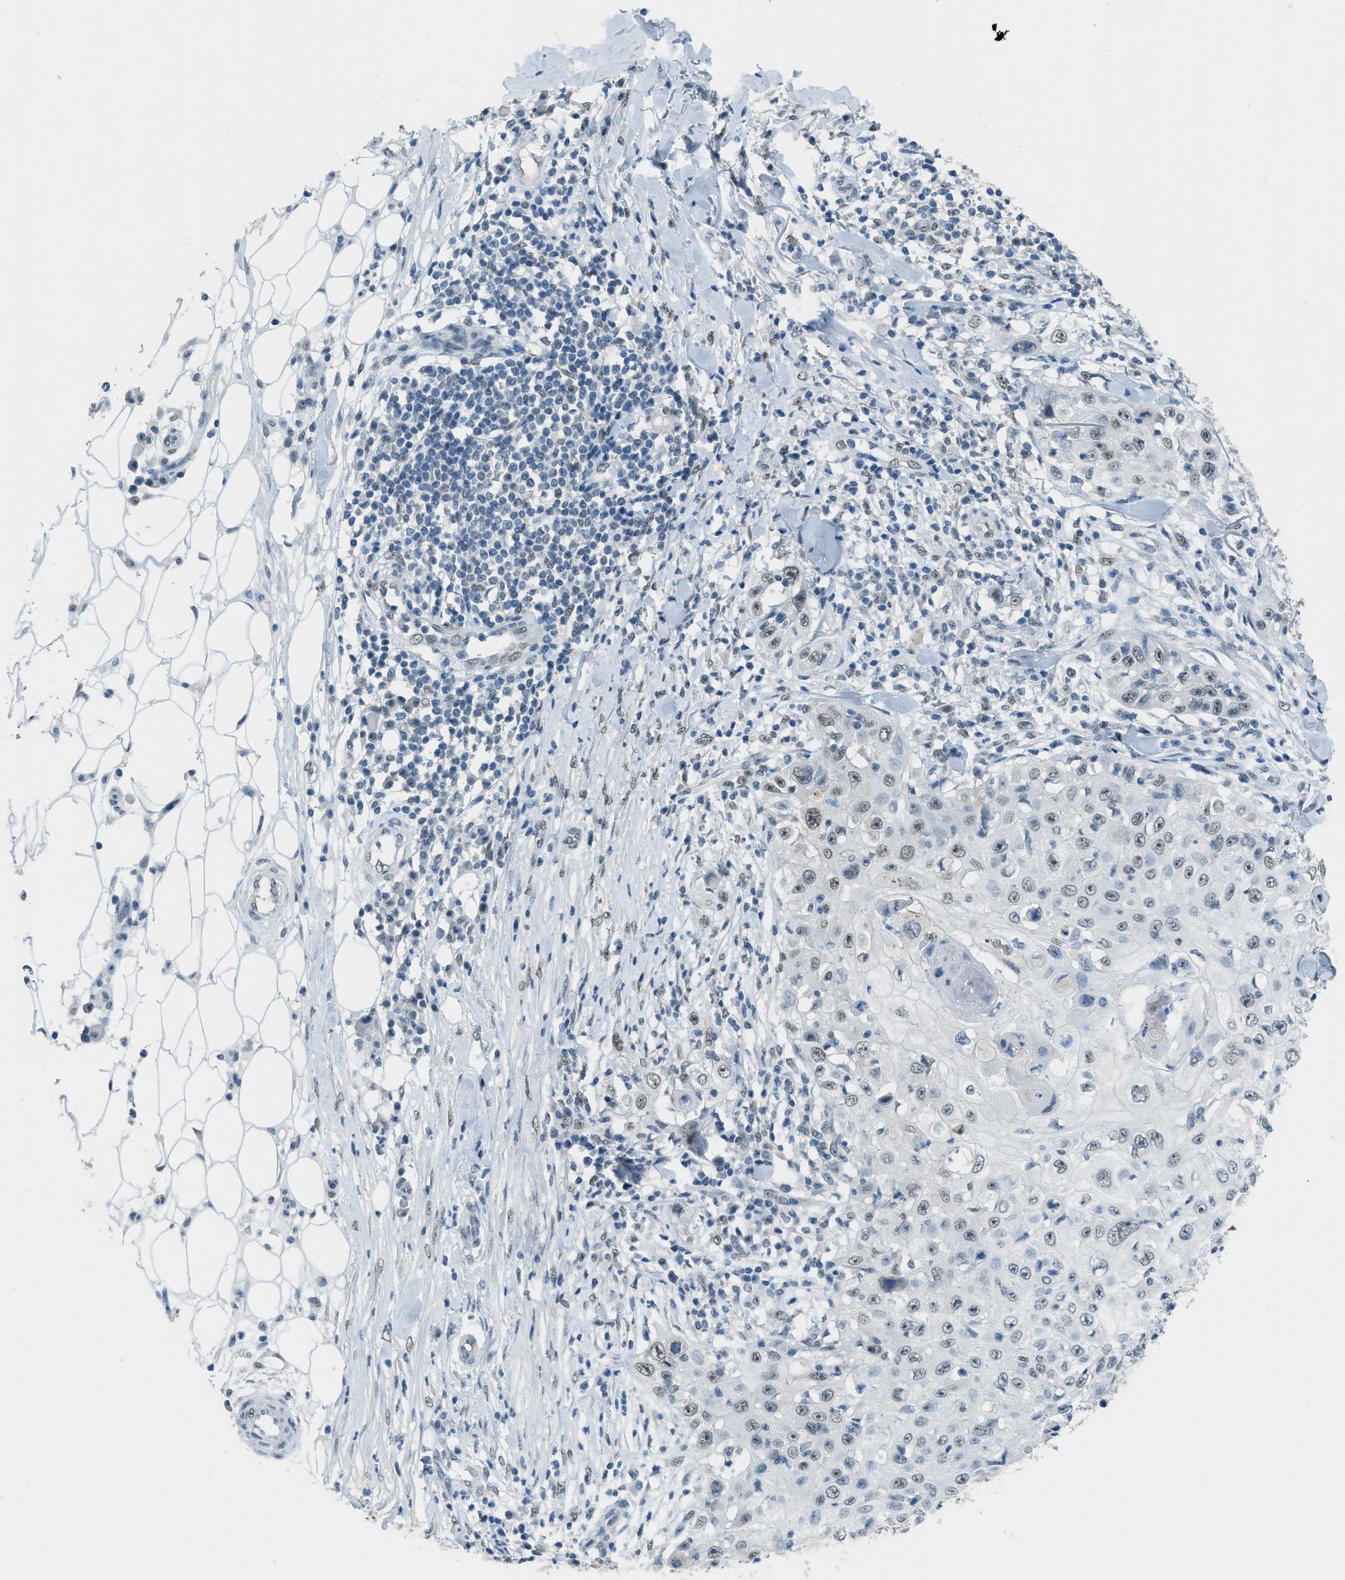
{"staining": {"intensity": "weak", "quantity": "25%-75%", "location": "nuclear"}, "tissue": "skin cancer", "cell_type": "Tumor cells", "image_type": "cancer", "snomed": [{"axis": "morphology", "description": "Squamous cell carcinoma, NOS"}, {"axis": "topography", "description": "Skin"}], "caption": "Squamous cell carcinoma (skin) stained for a protein (brown) shows weak nuclear positive expression in about 25%-75% of tumor cells.", "gene": "TTC13", "patient": {"sex": "male", "age": 86}}